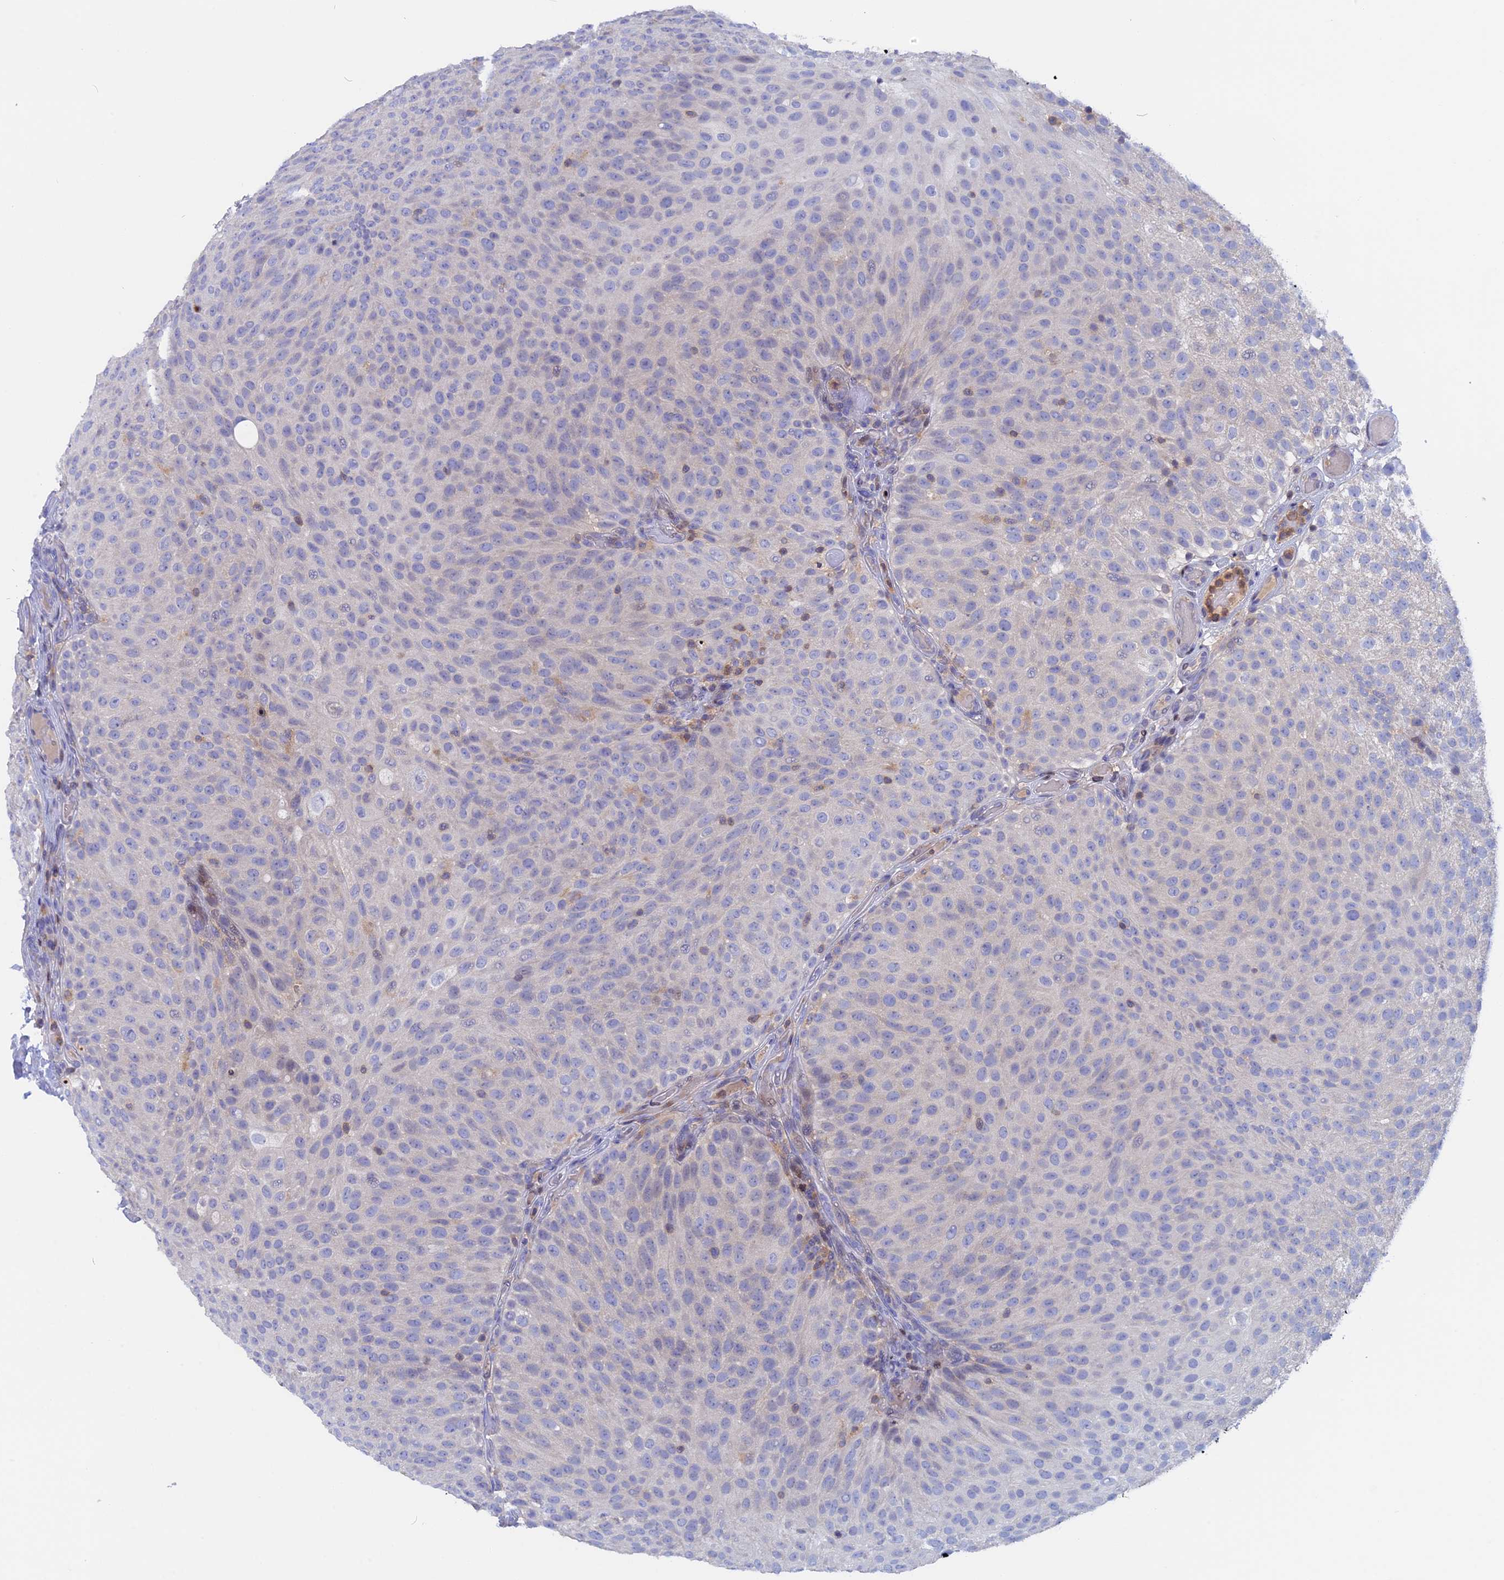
{"staining": {"intensity": "negative", "quantity": "none", "location": "none"}, "tissue": "urothelial cancer", "cell_type": "Tumor cells", "image_type": "cancer", "snomed": [{"axis": "morphology", "description": "Urothelial carcinoma, Low grade"}, {"axis": "topography", "description": "Urinary bladder"}], "caption": "Photomicrograph shows no protein staining in tumor cells of urothelial carcinoma (low-grade) tissue.", "gene": "ACP7", "patient": {"sex": "male", "age": 78}}